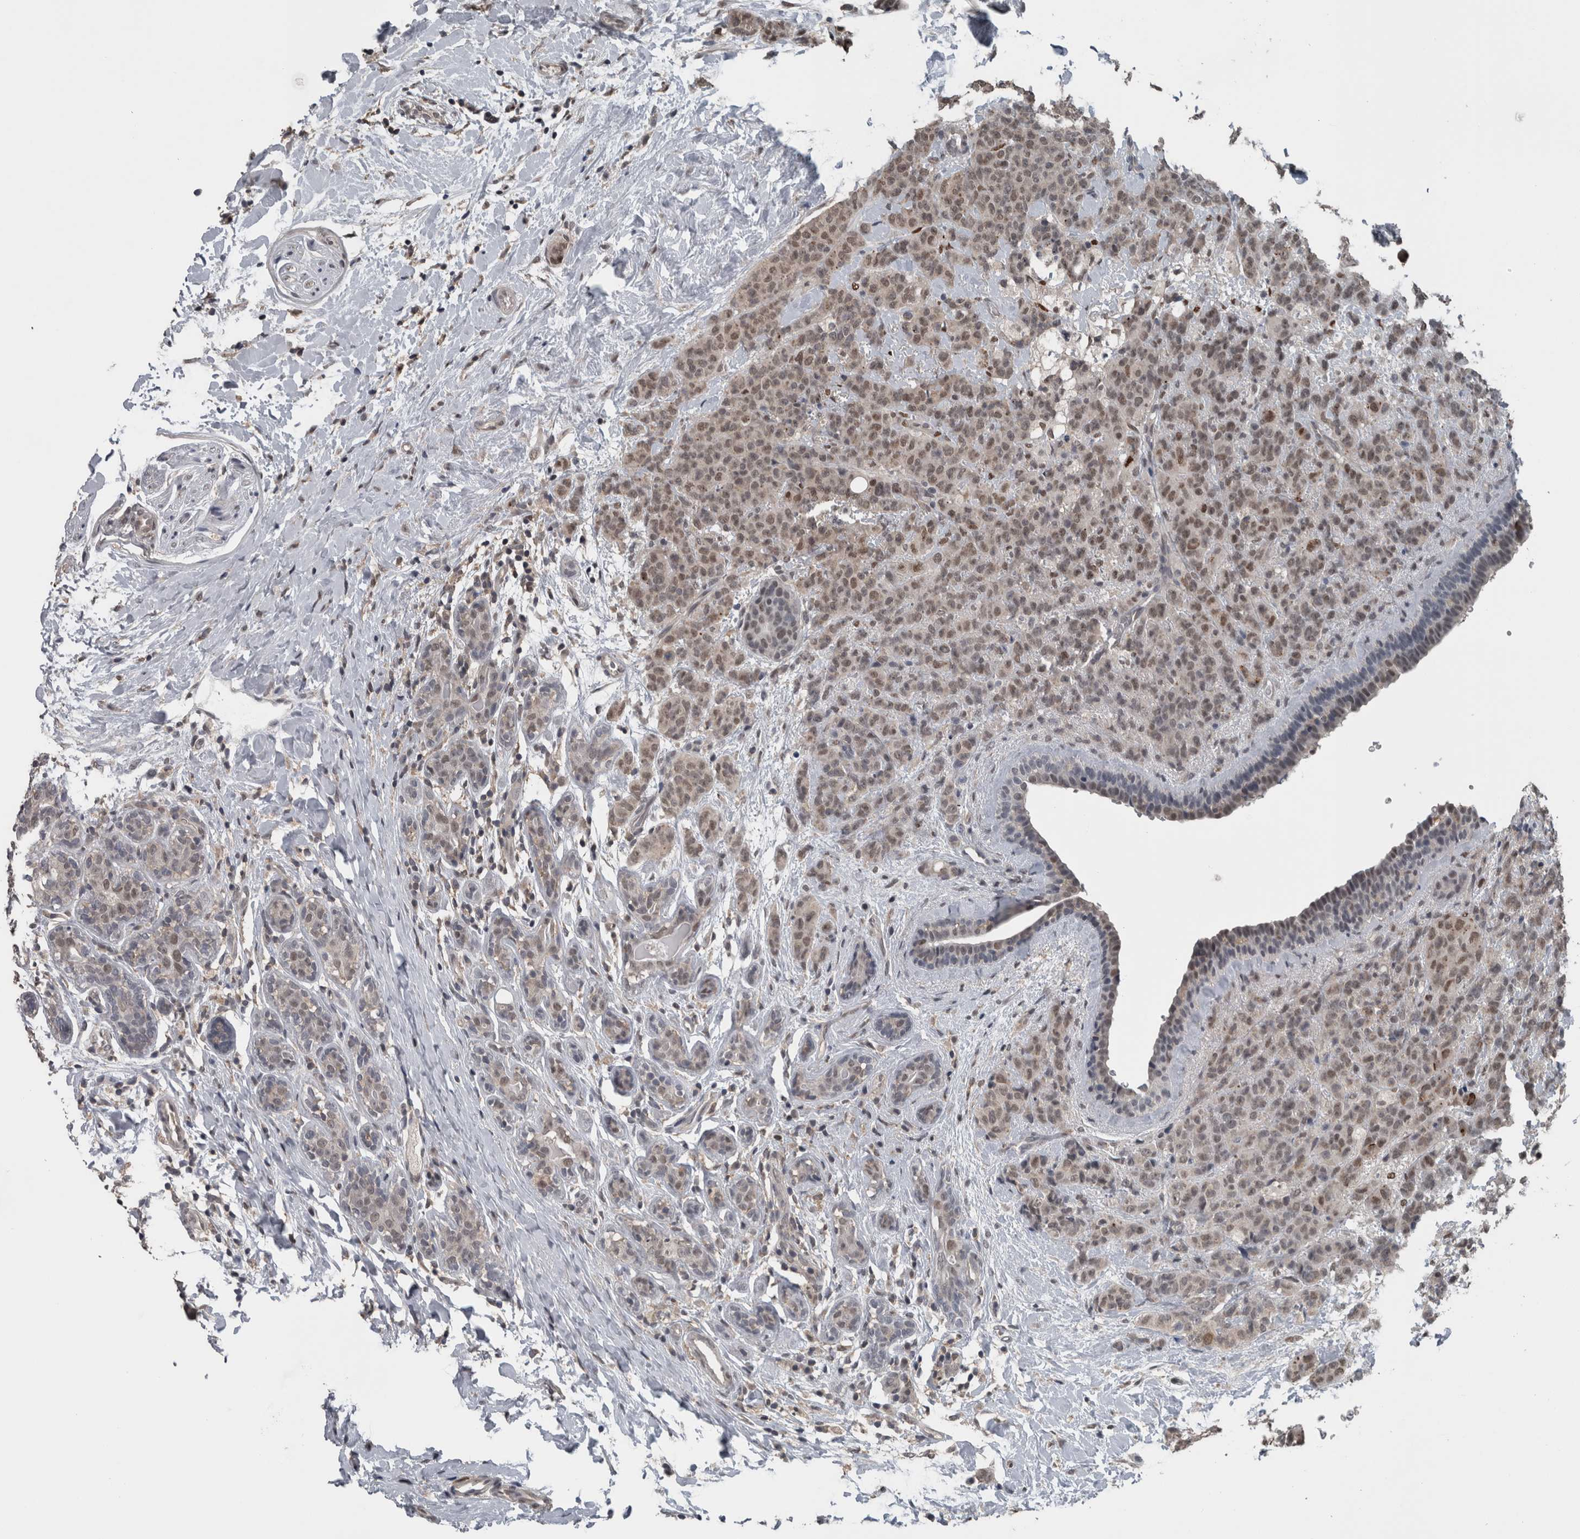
{"staining": {"intensity": "weak", "quantity": ">75%", "location": "nuclear"}, "tissue": "breast cancer", "cell_type": "Tumor cells", "image_type": "cancer", "snomed": [{"axis": "morphology", "description": "Normal tissue, NOS"}, {"axis": "morphology", "description": "Duct carcinoma"}, {"axis": "topography", "description": "Breast"}], "caption": "Breast invasive ductal carcinoma stained with IHC shows weak nuclear expression in about >75% of tumor cells. (DAB = brown stain, brightfield microscopy at high magnification).", "gene": "ZBTB21", "patient": {"sex": "female", "age": 40}}